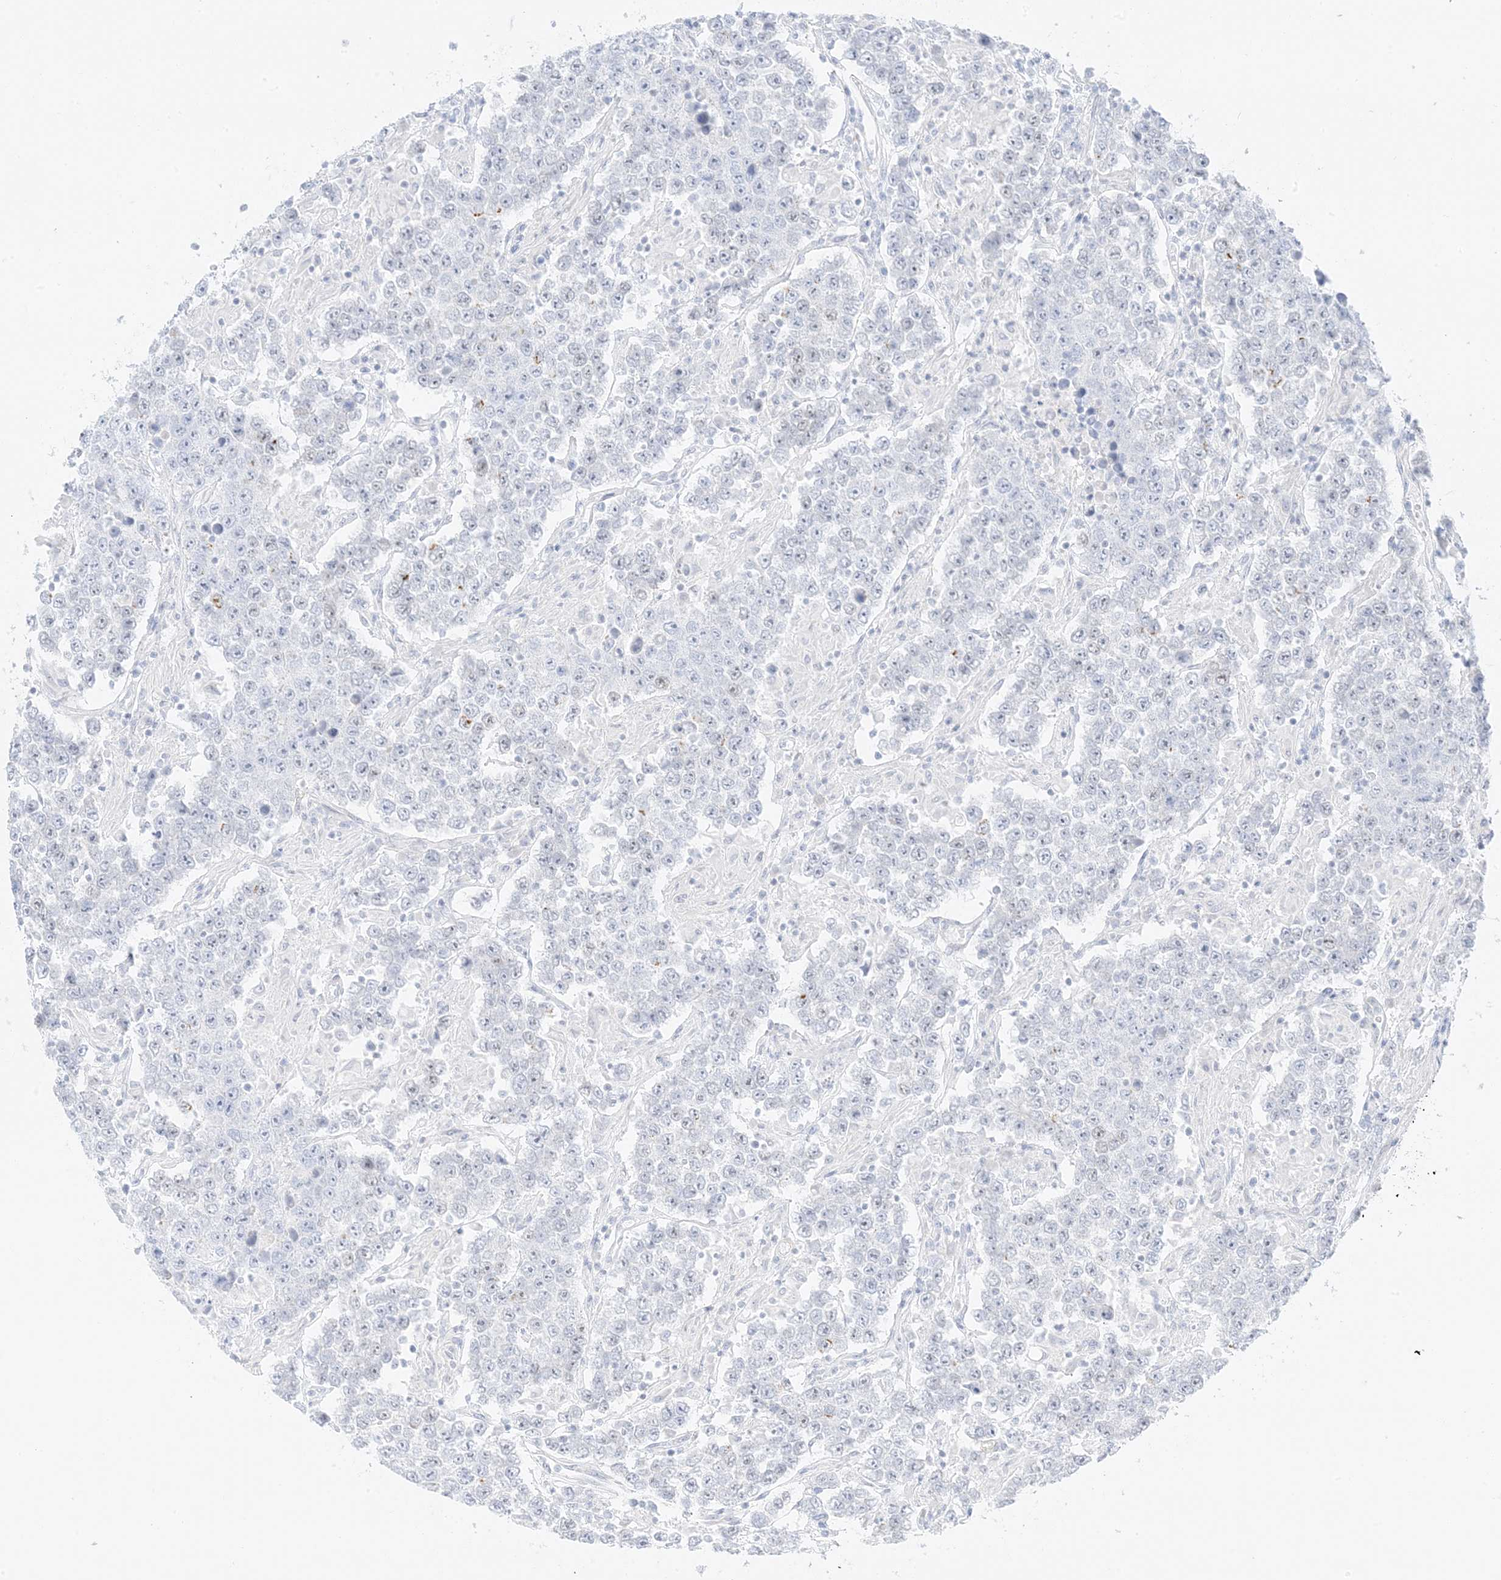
{"staining": {"intensity": "weak", "quantity": "<25%", "location": "cytoplasmic/membranous,nuclear"}, "tissue": "testis cancer", "cell_type": "Tumor cells", "image_type": "cancer", "snomed": [{"axis": "morphology", "description": "Normal tissue, NOS"}, {"axis": "morphology", "description": "Urothelial carcinoma, High grade"}, {"axis": "morphology", "description": "Seminoma, NOS"}, {"axis": "morphology", "description": "Carcinoma, Embryonal, NOS"}, {"axis": "topography", "description": "Urinary bladder"}, {"axis": "topography", "description": "Testis"}], "caption": "Immunohistochemical staining of embryonal carcinoma (testis) reveals no significant positivity in tumor cells. (Stains: DAB (3,3'-diaminobenzidine) IHC with hematoxylin counter stain, Microscopy: brightfield microscopy at high magnification).", "gene": "SLC22A13", "patient": {"sex": "male", "age": 41}}